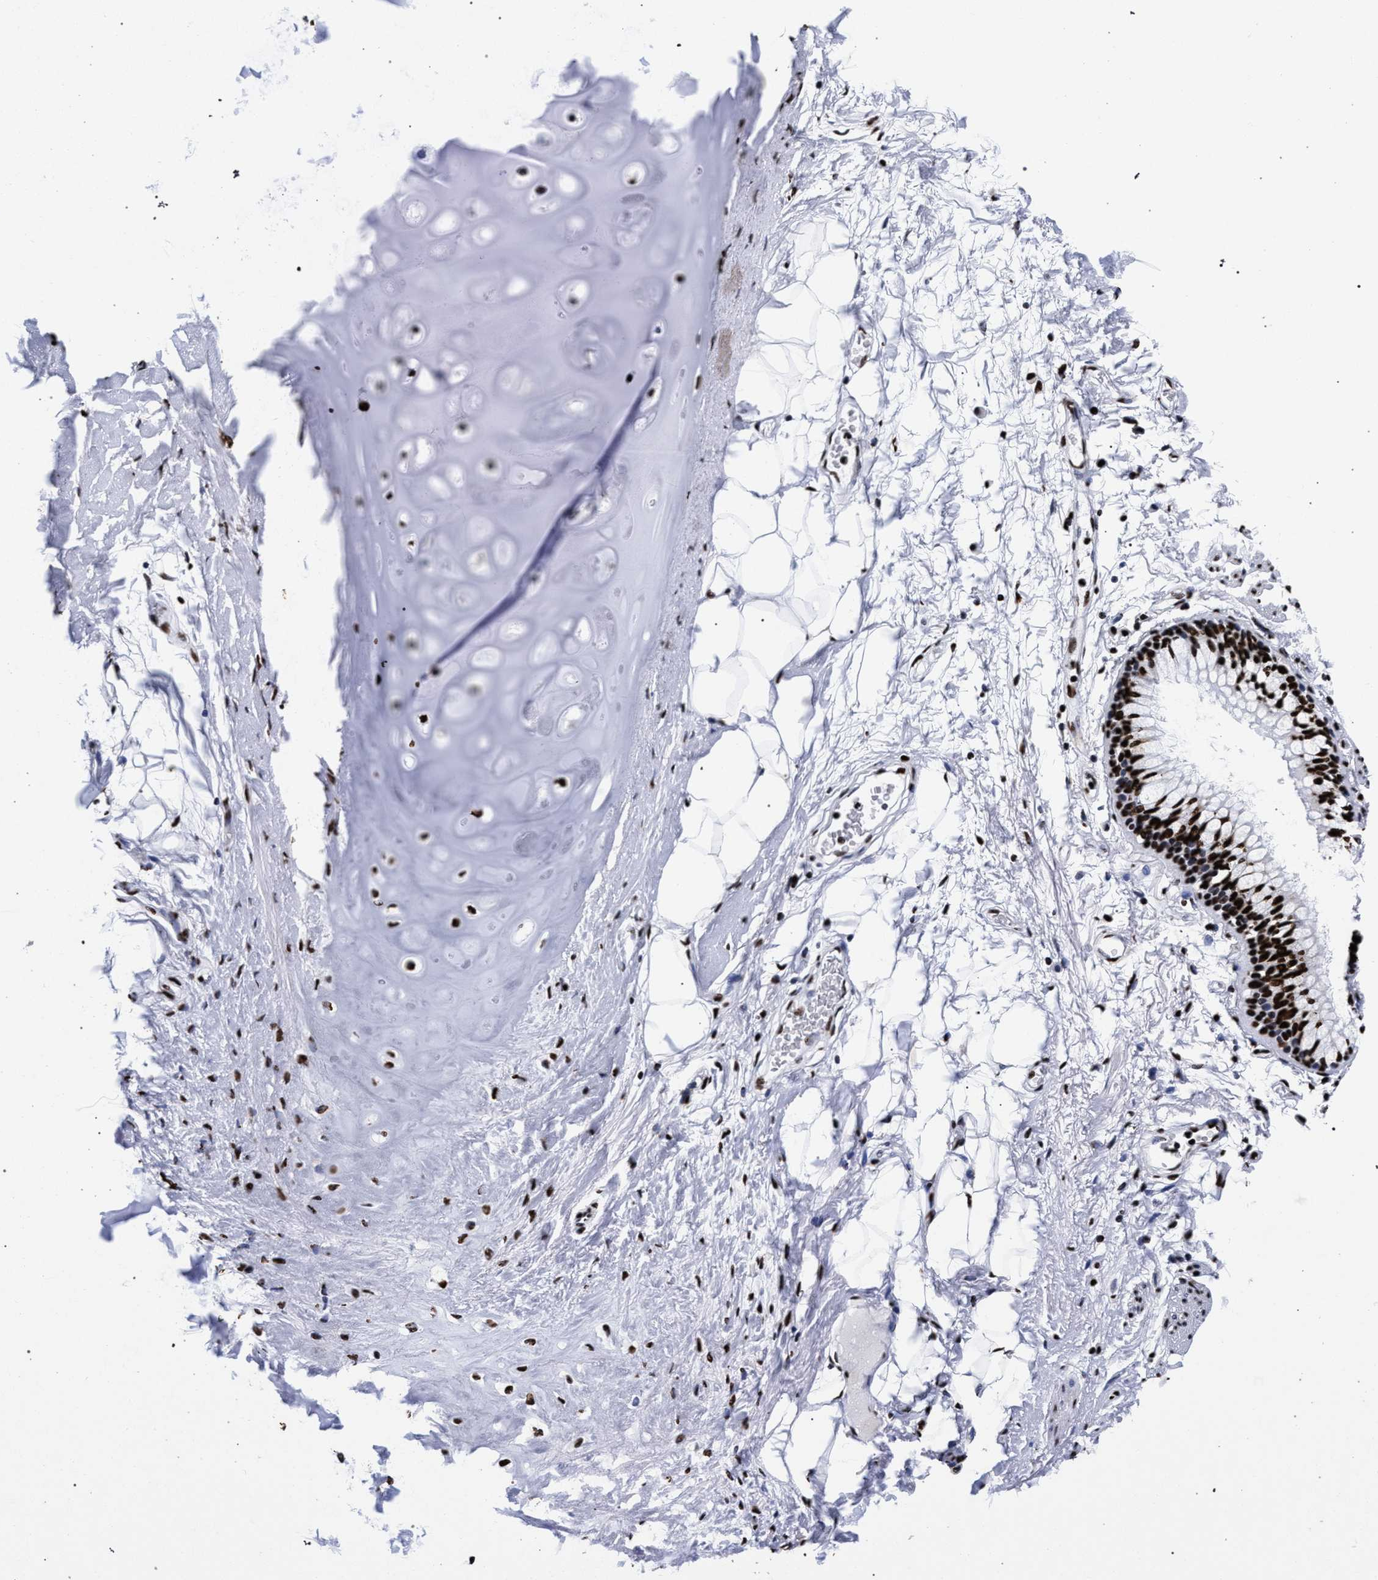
{"staining": {"intensity": "strong", "quantity": ">75%", "location": "nuclear"}, "tissue": "adipose tissue", "cell_type": "Adipocytes", "image_type": "normal", "snomed": [{"axis": "morphology", "description": "Normal tissue, NOS"}, {"axis": "topography", "description": "Cartilage tissue"}, {"axis": "topography", "description": "Bronchus"}], "caption": "An image of human adipose tissue stained for a protein displays strong nuclear brown staining in adipocytes. (DAB (3,3'-diaminobenzidine) IHC, brown staining for protein, blue staining for nuclei).", "gene": "HNRNPA1", "patient": {"sex": "female", "age": 73}}